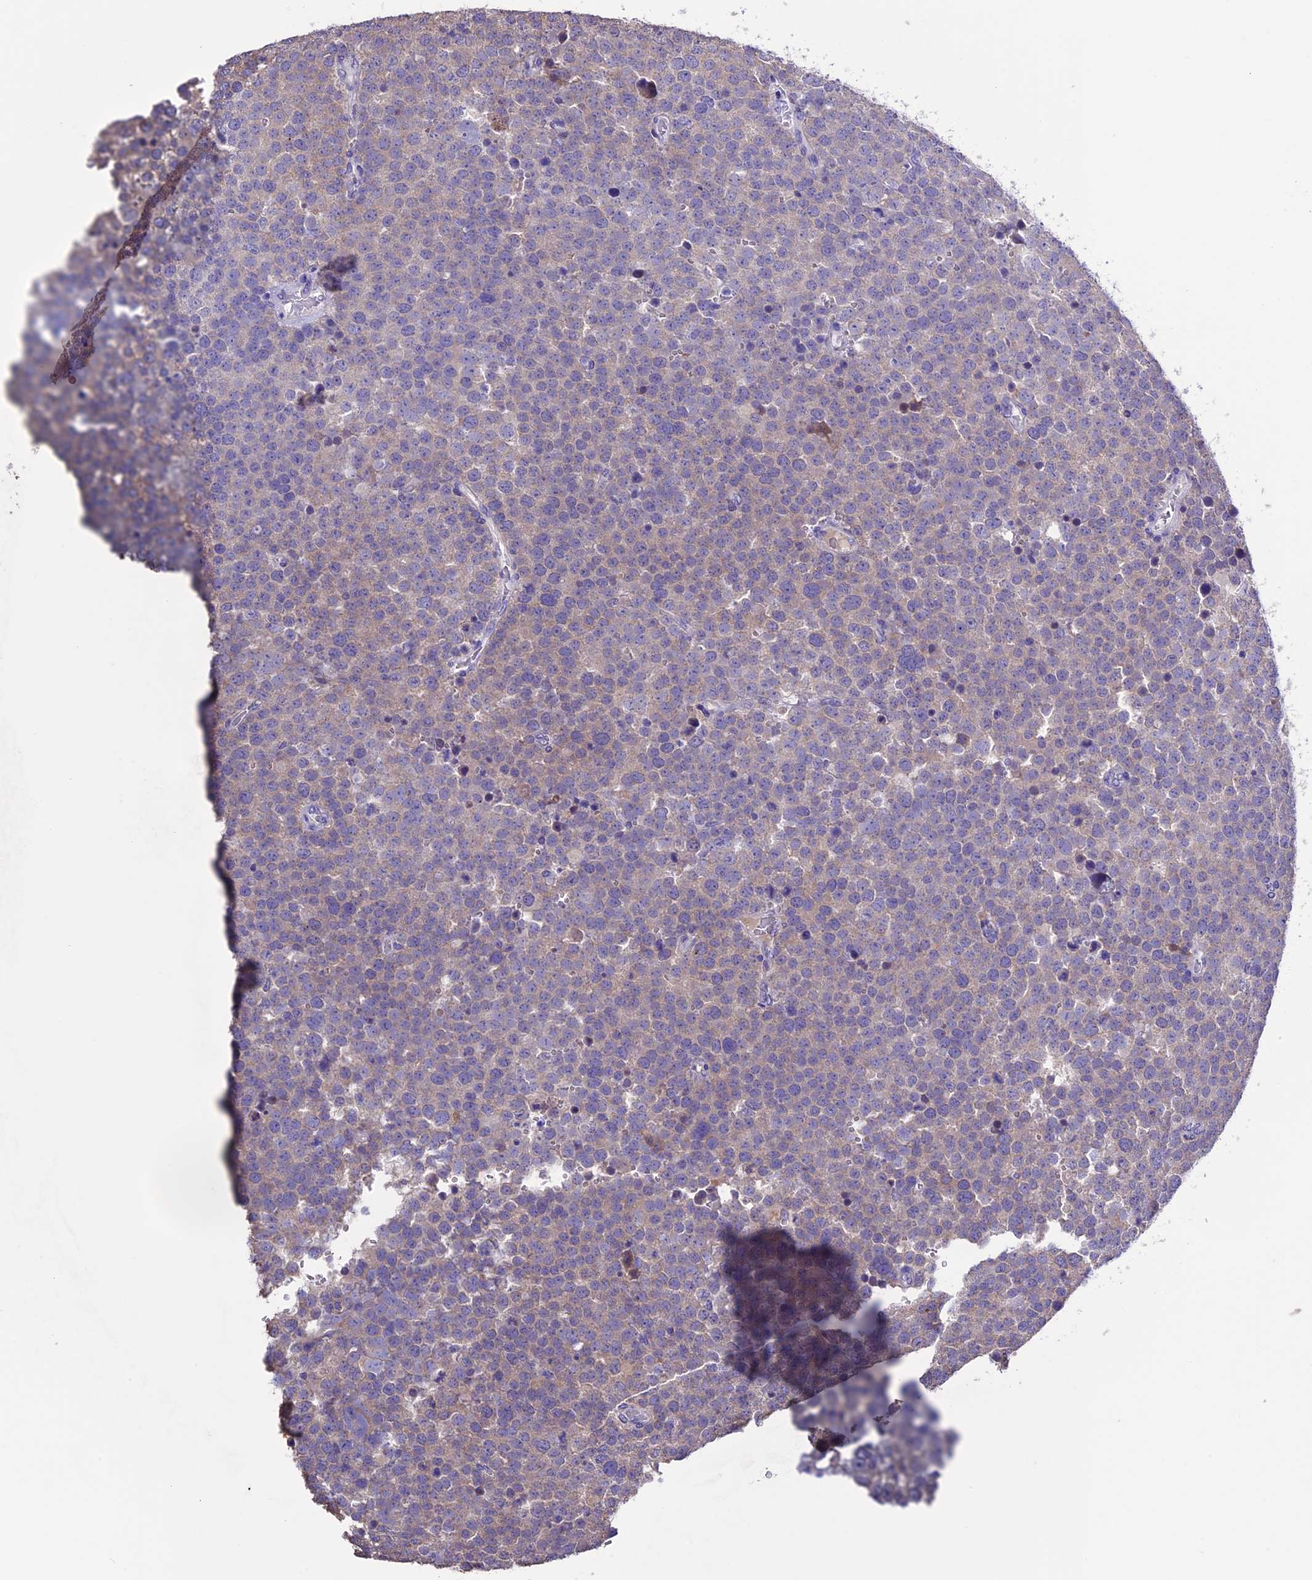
{"staining": {"intensity": "negative", "quantity": "none", "location": "none"}, "tissue": "testis cancer", "cell_type": "Tumor cells", "image_type": "cancer", "snomed": [{"axis": "morphology", "description": "Seminoma, NOS"}, {"axis": "topography", "description": "Testis"}], "caption": "Human testis seminoma stained for a protein using immunohistochemistry shows no staining in tumor cells.", "gene": "DIS3L", "patient": {"sex": "male", "age": 71}}